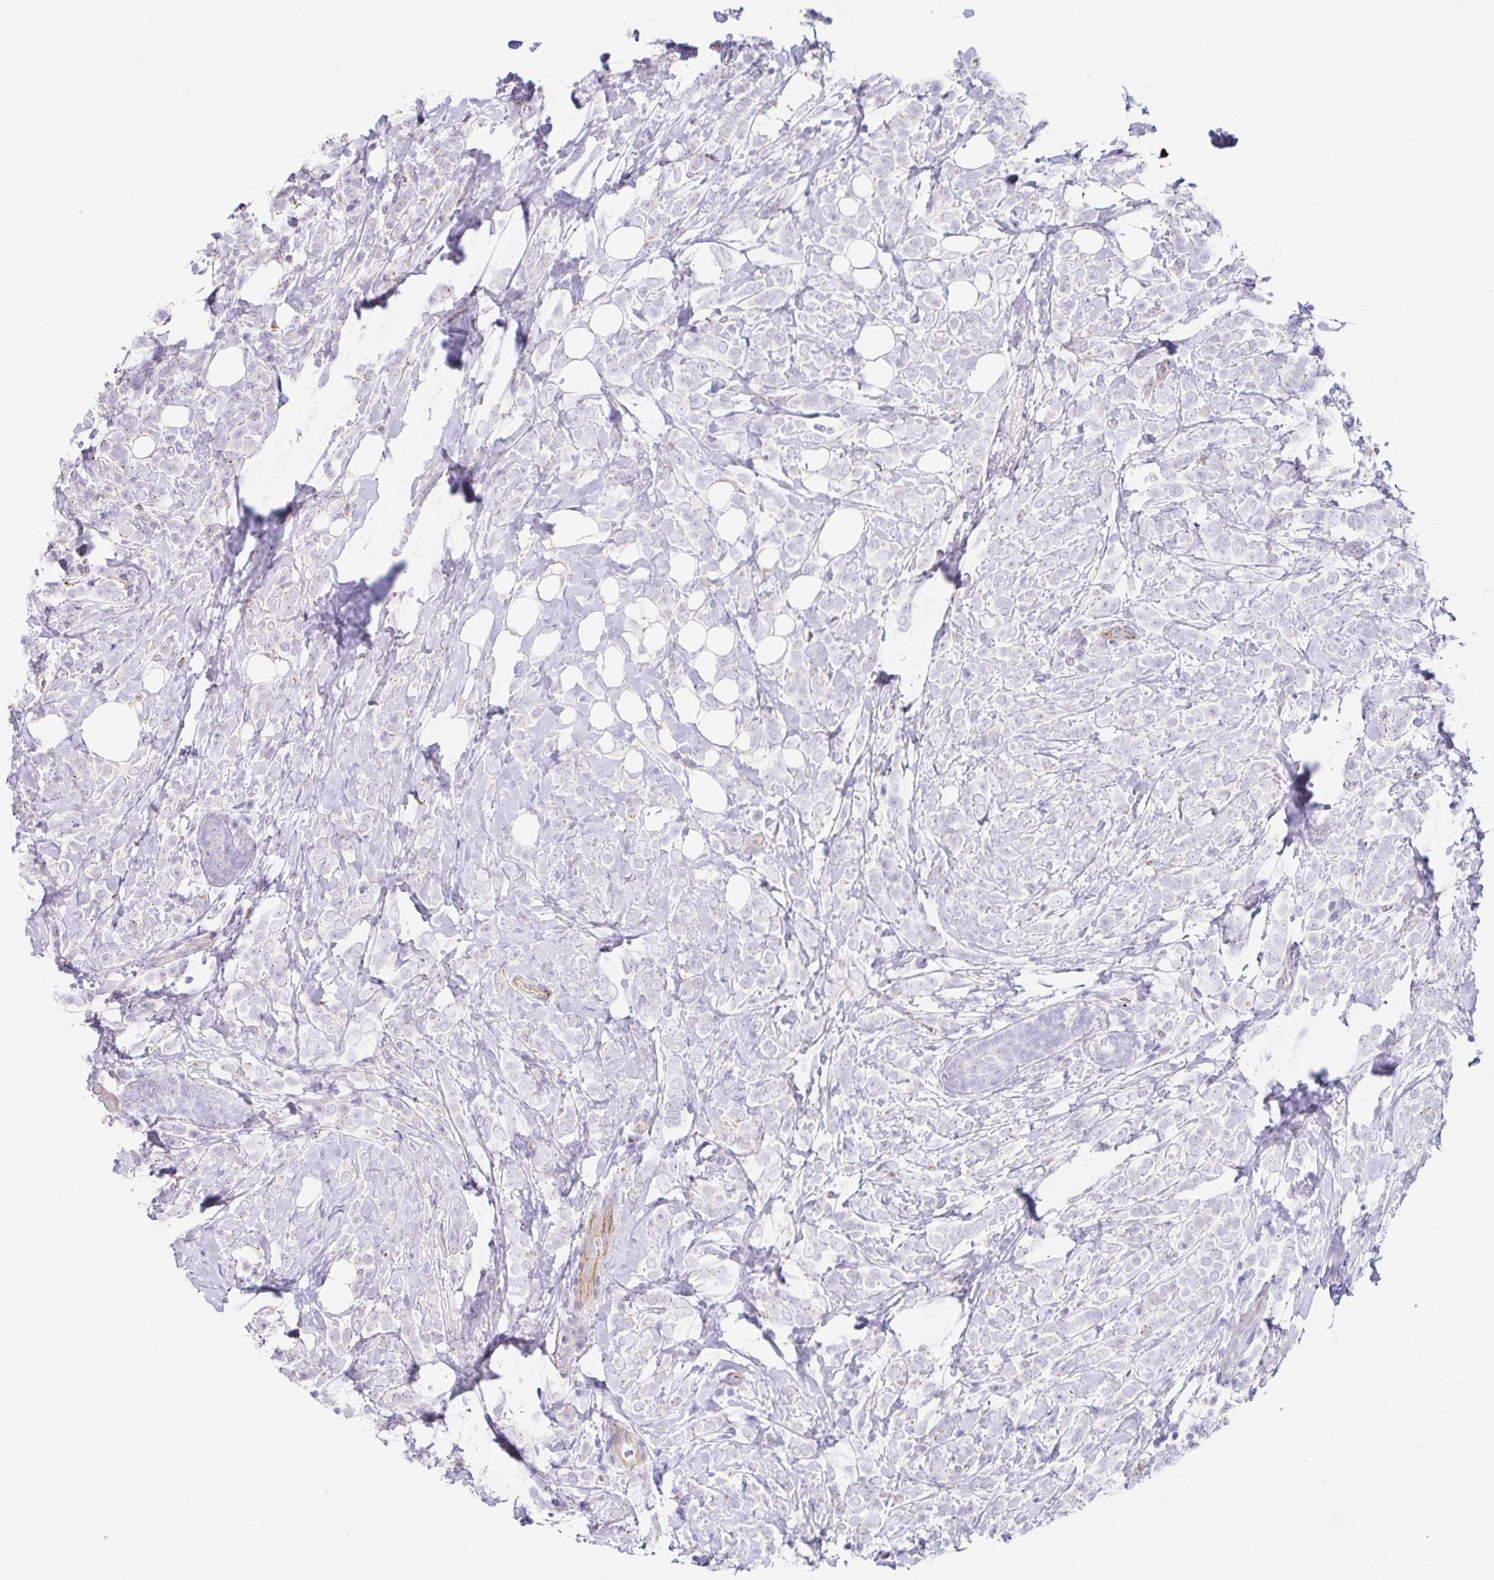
{"staining": {"intensity": "negative", "quantity": "none", "location": "none"}, "tissue": "breast cancer", "cell_type": "Tumor cells", "image_type": "cancer", "snomed": [{"axis": "morphology", "description": "Lobular carcinoma"}, {"axis": "topography", "description": "Breast"}], "caption": "Tumor cells are negative for brown protein staining in breast cancer. (DAB immunohistochemistry (IHC) with hematoxylin counter stain).", "gene": "DKK4", "patient": {"sex": "female", "age": 49}}